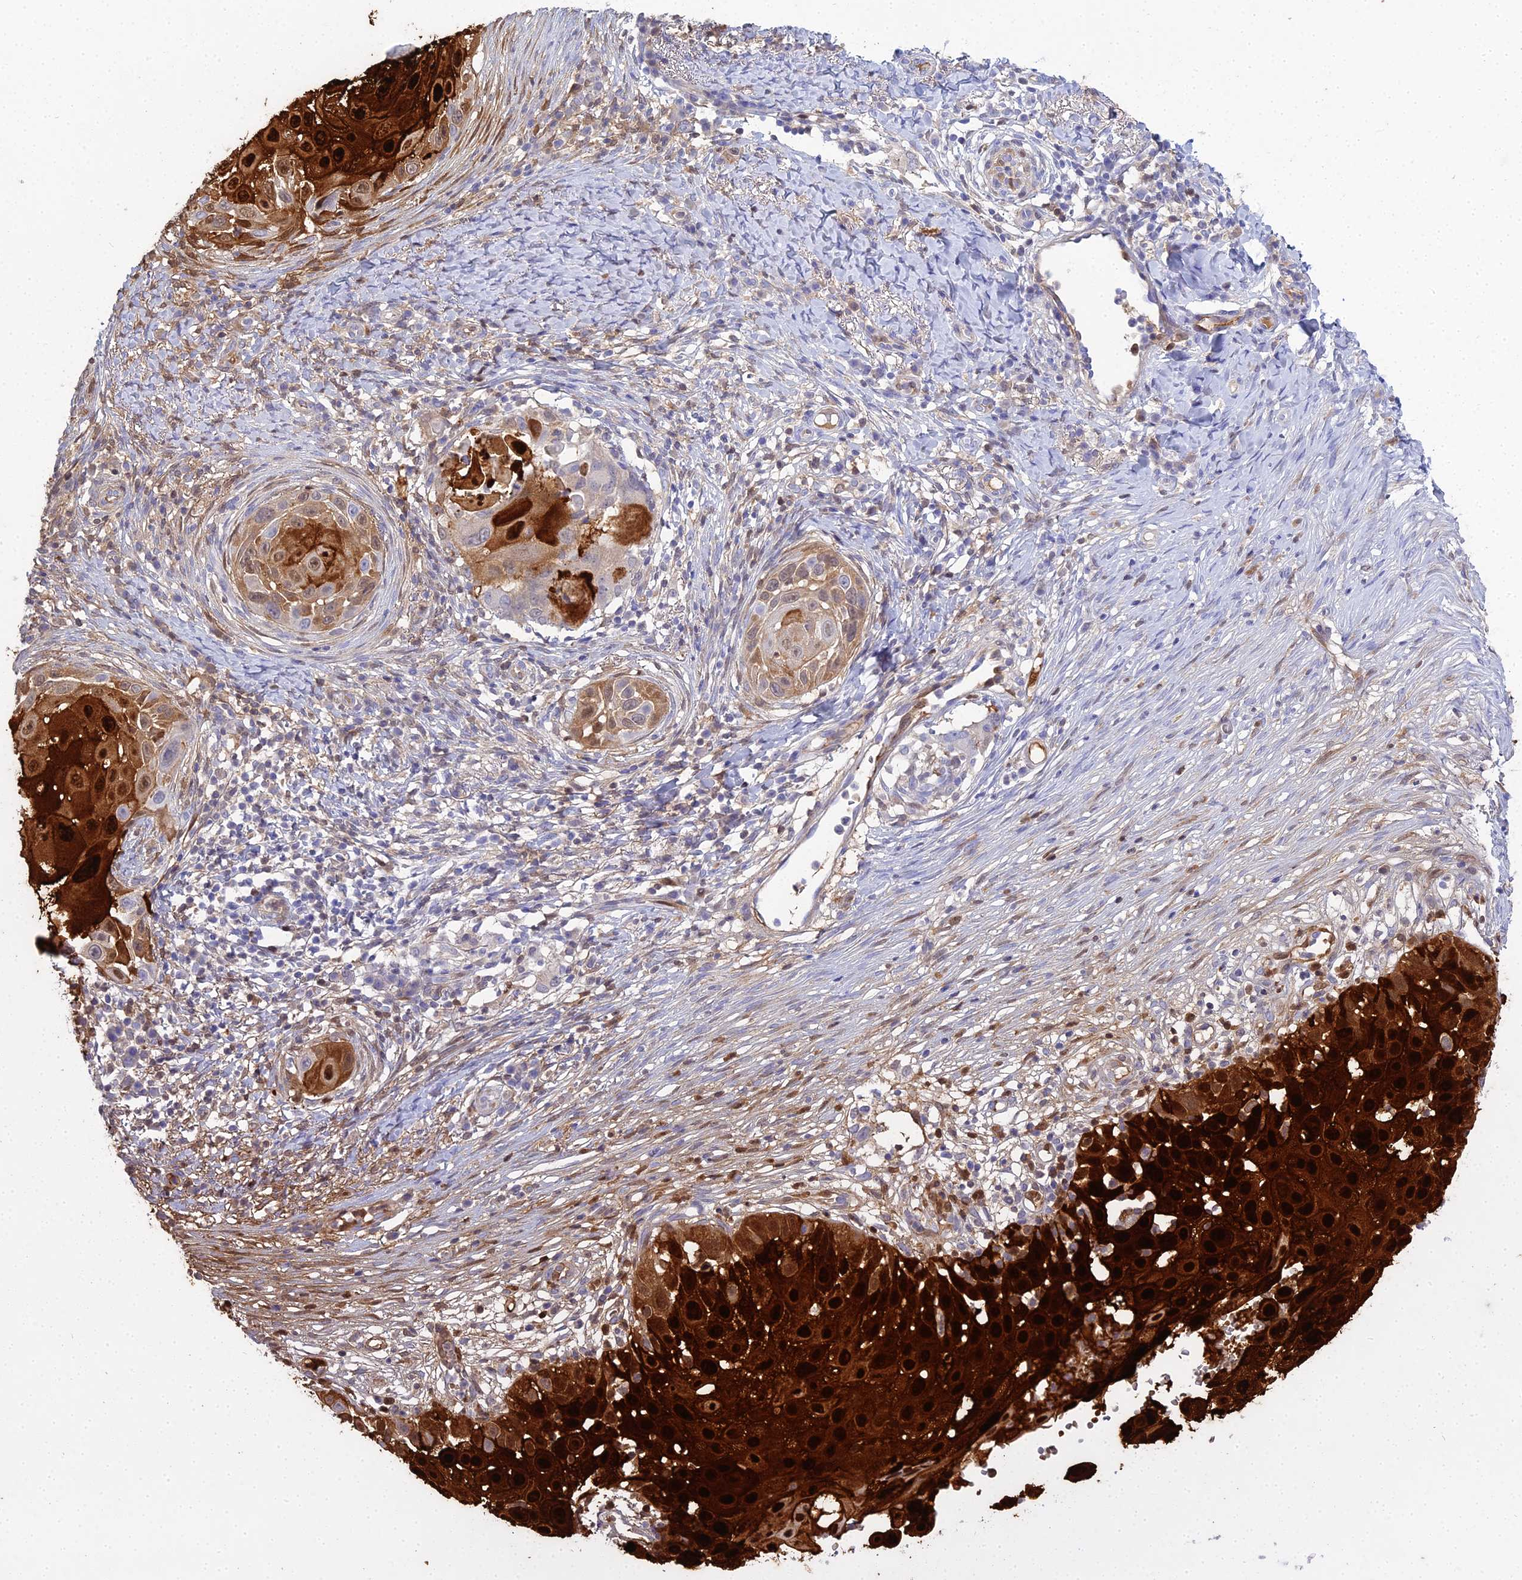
{"staining": {"intensity": "strong", "quantity": ">75%", "location": "cytoplasmic/membranous,nuclear"}, "tissue": "skin cancer", "cell_type": "Tumor cells", "image_type": "cancer", "snomed": [{"axis": "morphology", "description": "Squamous cell carcinoma, NOS"}, {"axis": "topography", "description": "Skin"}], "caption": "Brown immunohistochemical staining in skin cancer reveals strong cytoplasmic/membranous and nuclear expression in about >75% of tumor cells.", "gene": "S100A7", "patient": {"sex": "female", "age": 44}}